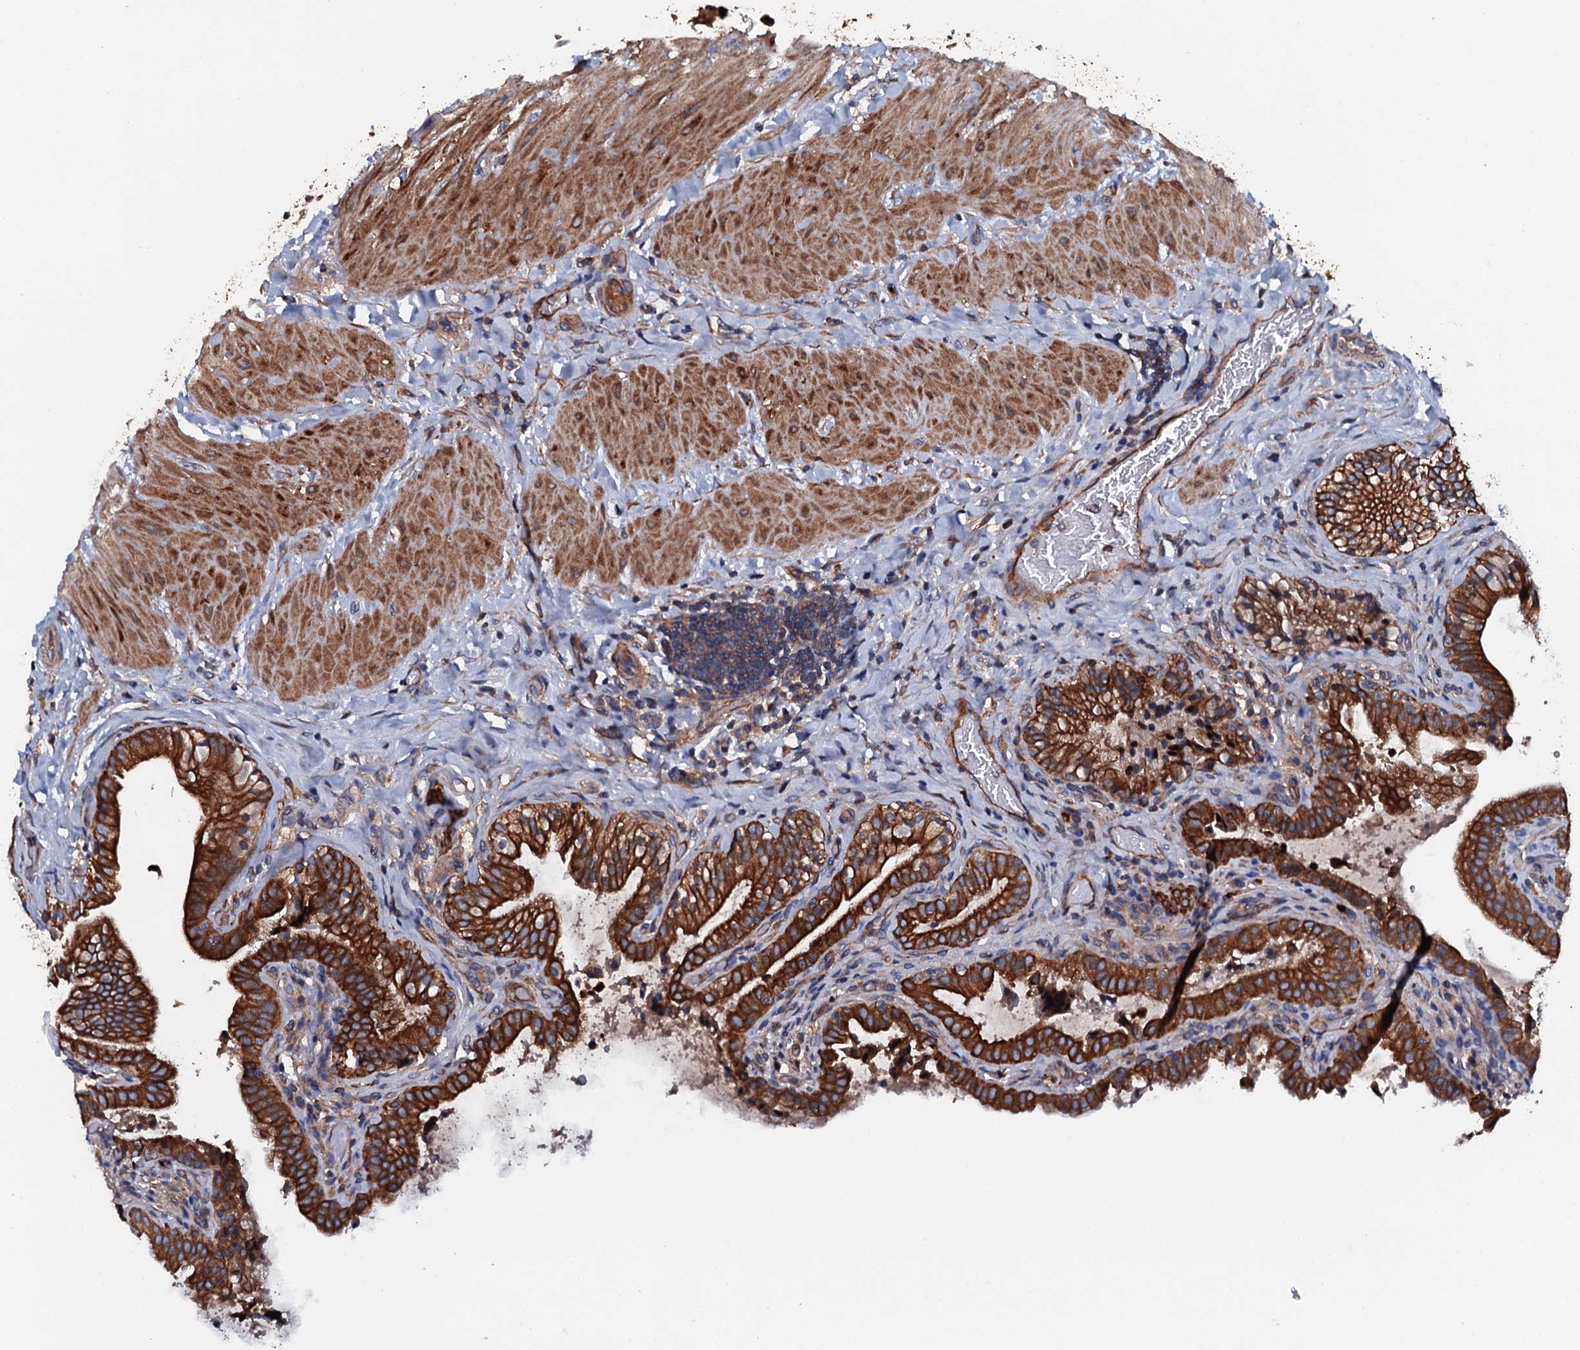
{"staining": {"intensity": "strong", "quantity": ">75%", "location": "cytoplasmic/membranous"}, "tissue": "gallbladder", "cell_type": "Glandular cells", "image_type": "normal", "snomed": [{"axis": "morphology", "description": "Normal tissue, NOS"}, {"axis": "topography", "description": "Gallbladder"}], "caption": "The photomicrograph shows immunohistochemical staining of benign gallbladder. There is strong cytoplasmic/membranous staining is seen in approximately >75% of glandular cells. The staining was performed using DAB (3,3'-diaminobenzidine), with brown indicating positive protein expression. Nuclei are stained blue with hematoxylin.", "gene": "NEK1", "patient": {"sex": "male", "age": 24}}